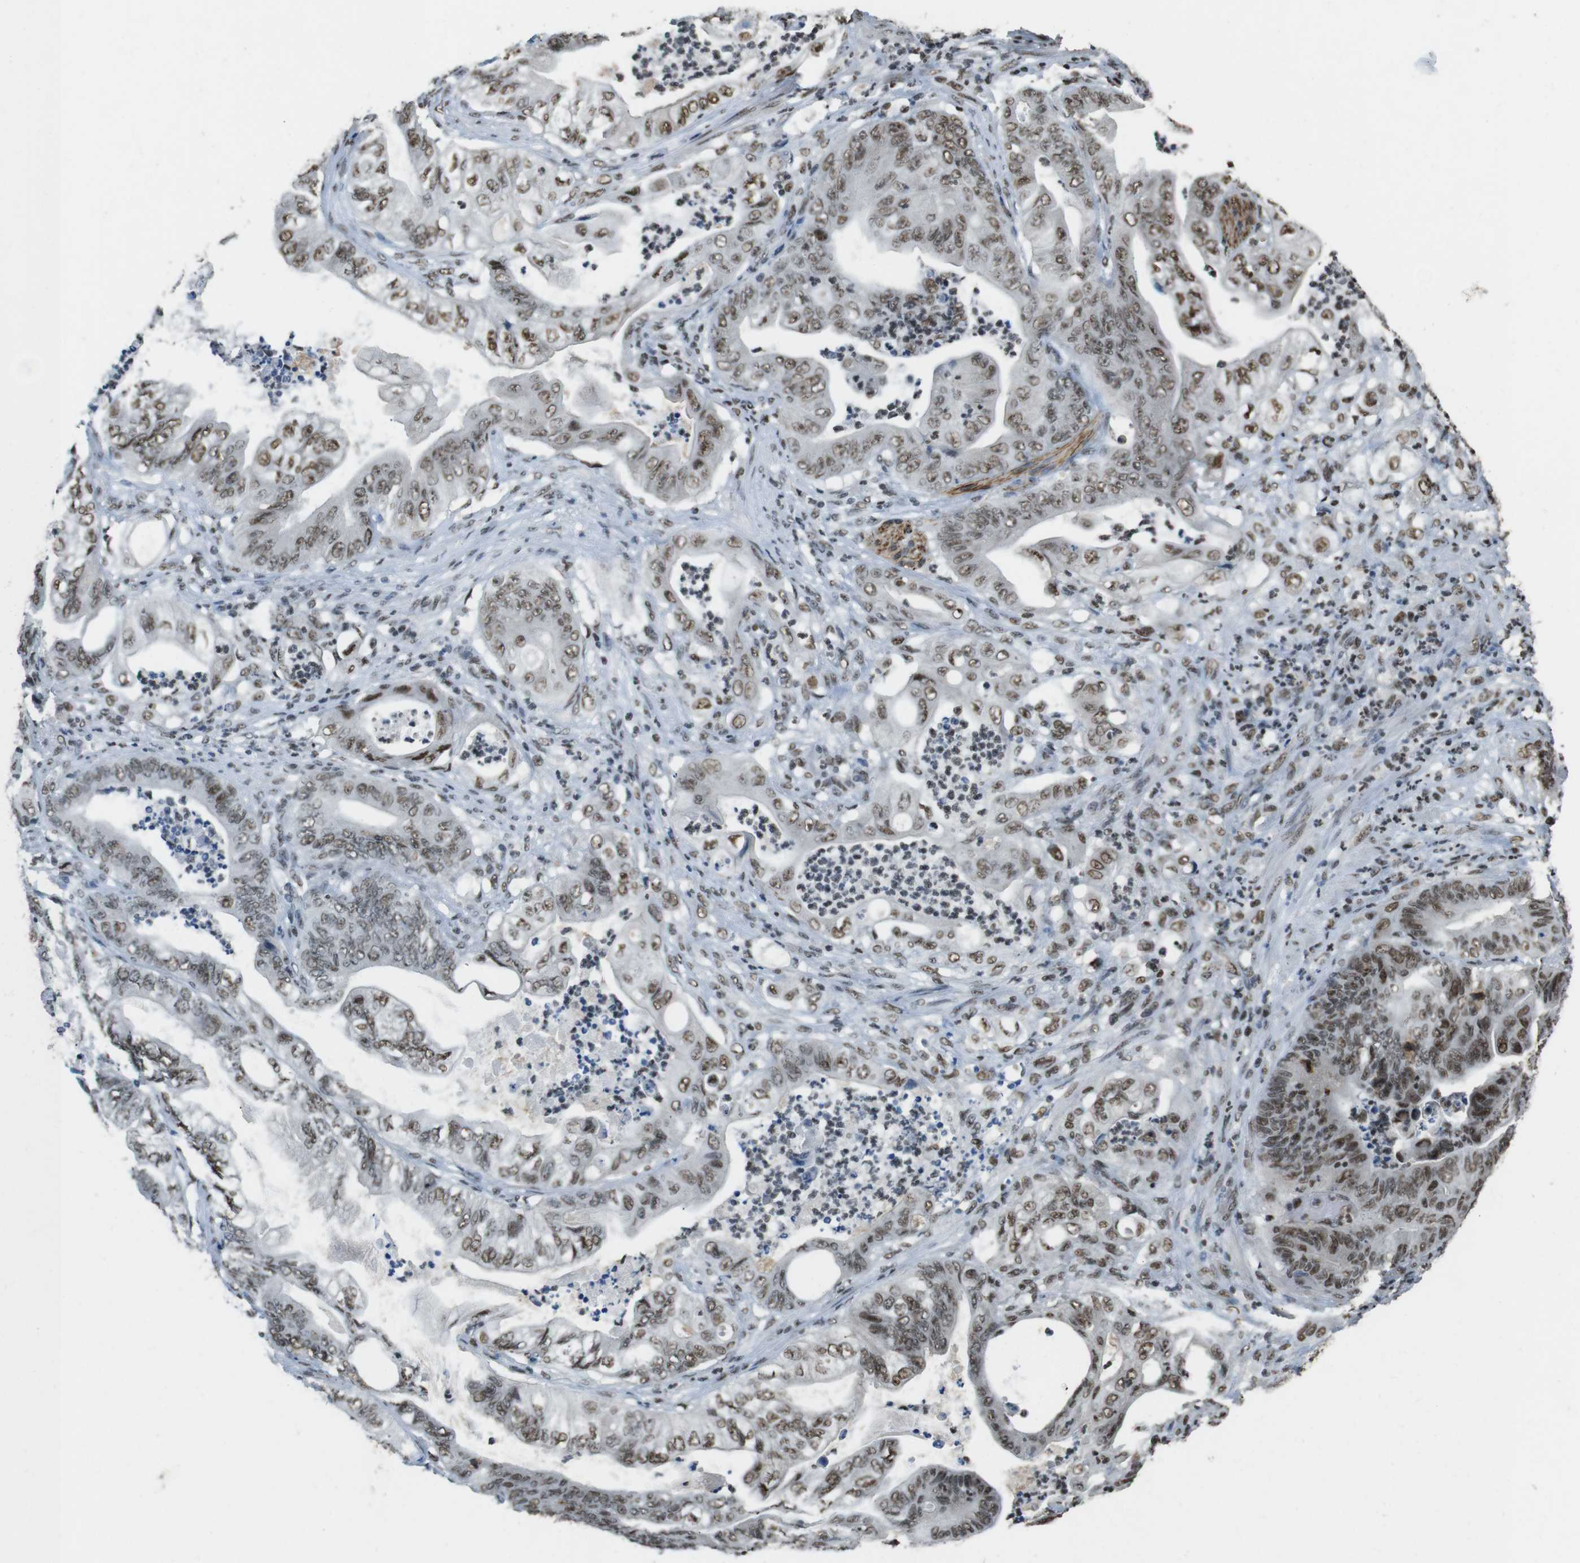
{"staining": {"intensity": "moderate", "quantity": ">75%", "location": "nuclear"}, "tissue": "stomach cancer", "cell_type": "Tumor cells", "image_type": "cancer", "snomed": [{"axis": "morphology", "description": "Adenocarcinoma, NOS"}, {"axis": "topography", "description": "Stomach"}], "caption": "Protein expression by IHC displays moderate nuclear staining in approximately >75% of tumor cells in stomach adenocarcinoma. Immunohistochemistry stains the protein in brown and the nuclei are stained blue.", "gene": "CSNK2B", "patient": {"sex": "female", "age": 73}}